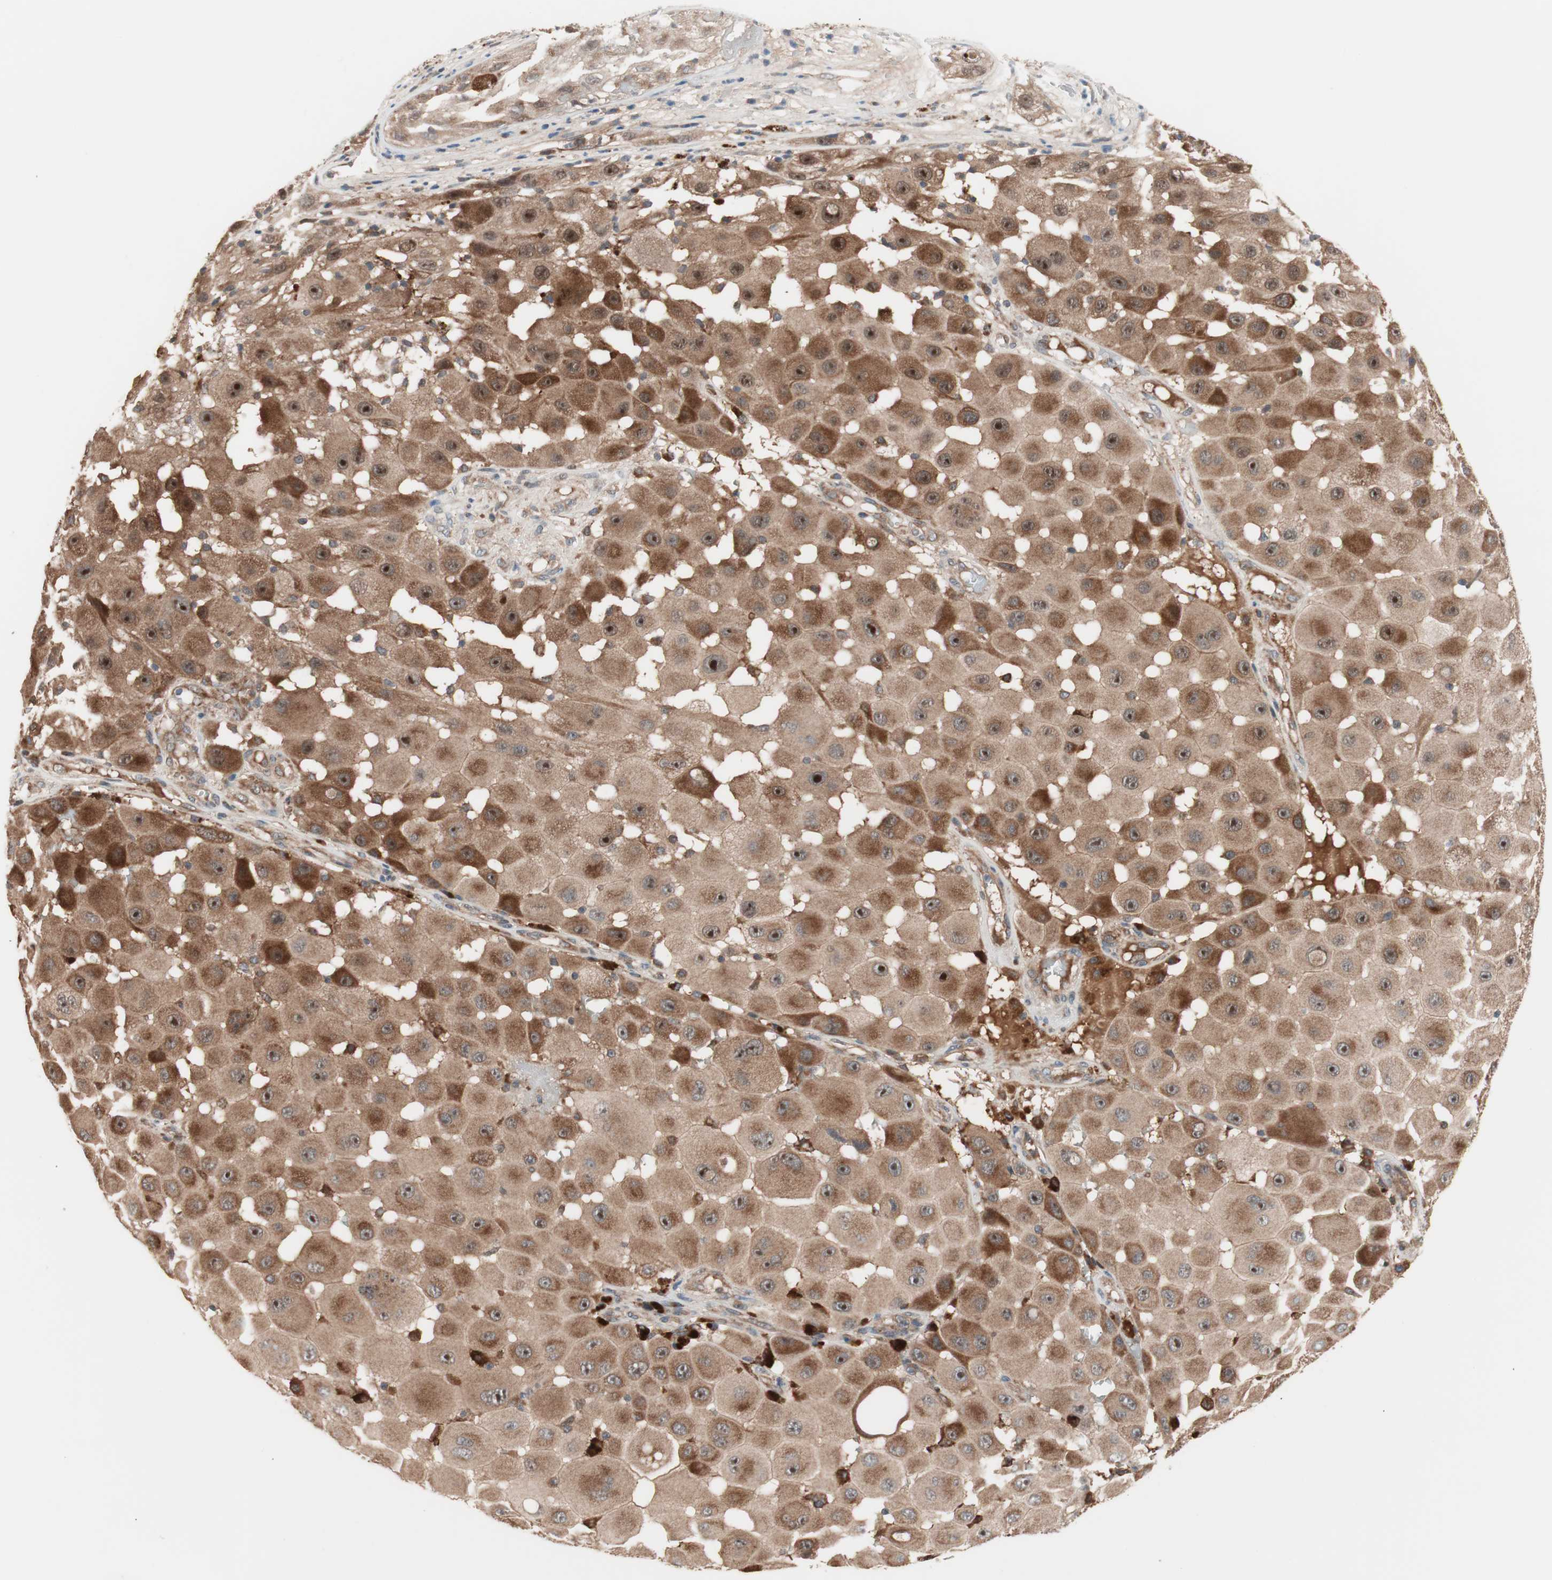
{"staining": {"intensity": "strong", "quantity": ">75%", "location": "cytoplasmic/membranous,nuclear"}, "tissue": "melanoma", "cell_type": "Tumor cells", "image_type": "cancer", "snomed": [{"axis": "morphology", "description": "Malignant melanoma, NOS"}, {"axis": "topography", "description": "Skin"}], "caption": "High-power microscopy captured an immunohistochemistry histopathology image of malignant melanoma, revealing strong cytoplasmic/membranous and nuclear expression in approximately >75% of tumor cells.", "gene": "HMBS", "patient": {"sex": "female", "age": 81}}